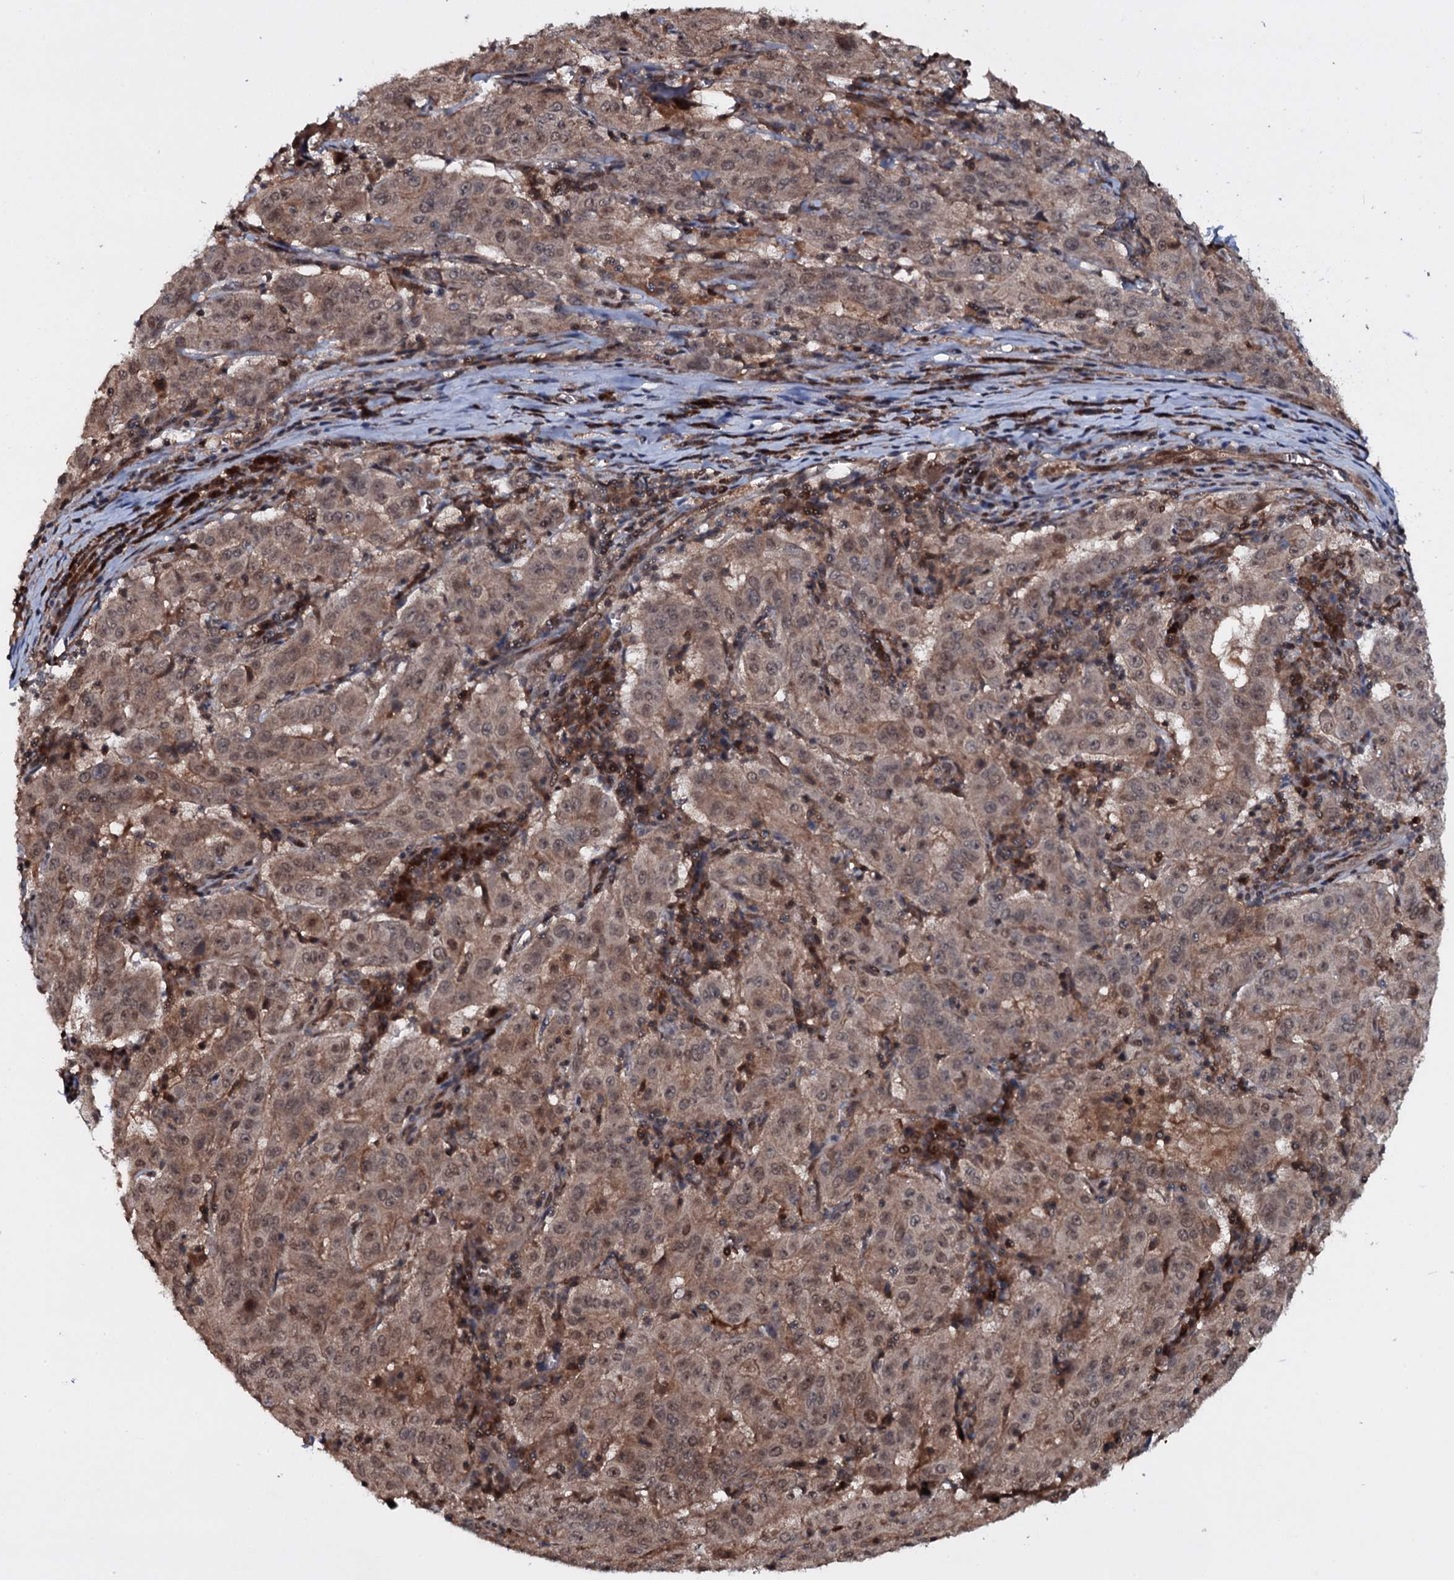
{"staining": {"intensity": "moderate", "quantity": "25%-75%", "location": "nuclear"}, "tissue": "pancreatic cancer", "cell_type": "Tumor cells", "image_type": "cancer", "snomed": [{"axis": "morphology", "description": "Adenocarcinoma, NOS"}, {"axis": "topography", "description": "Pancreas"}], "caption": "This histopathology image shows immunohistochemistry staining of pancreatic cancer, with medium moderate nuclear staining in approximately 25%-75% of tumor cells.", "gene": "HDDC3", "patient": {"sex": "male", "age": 63}}